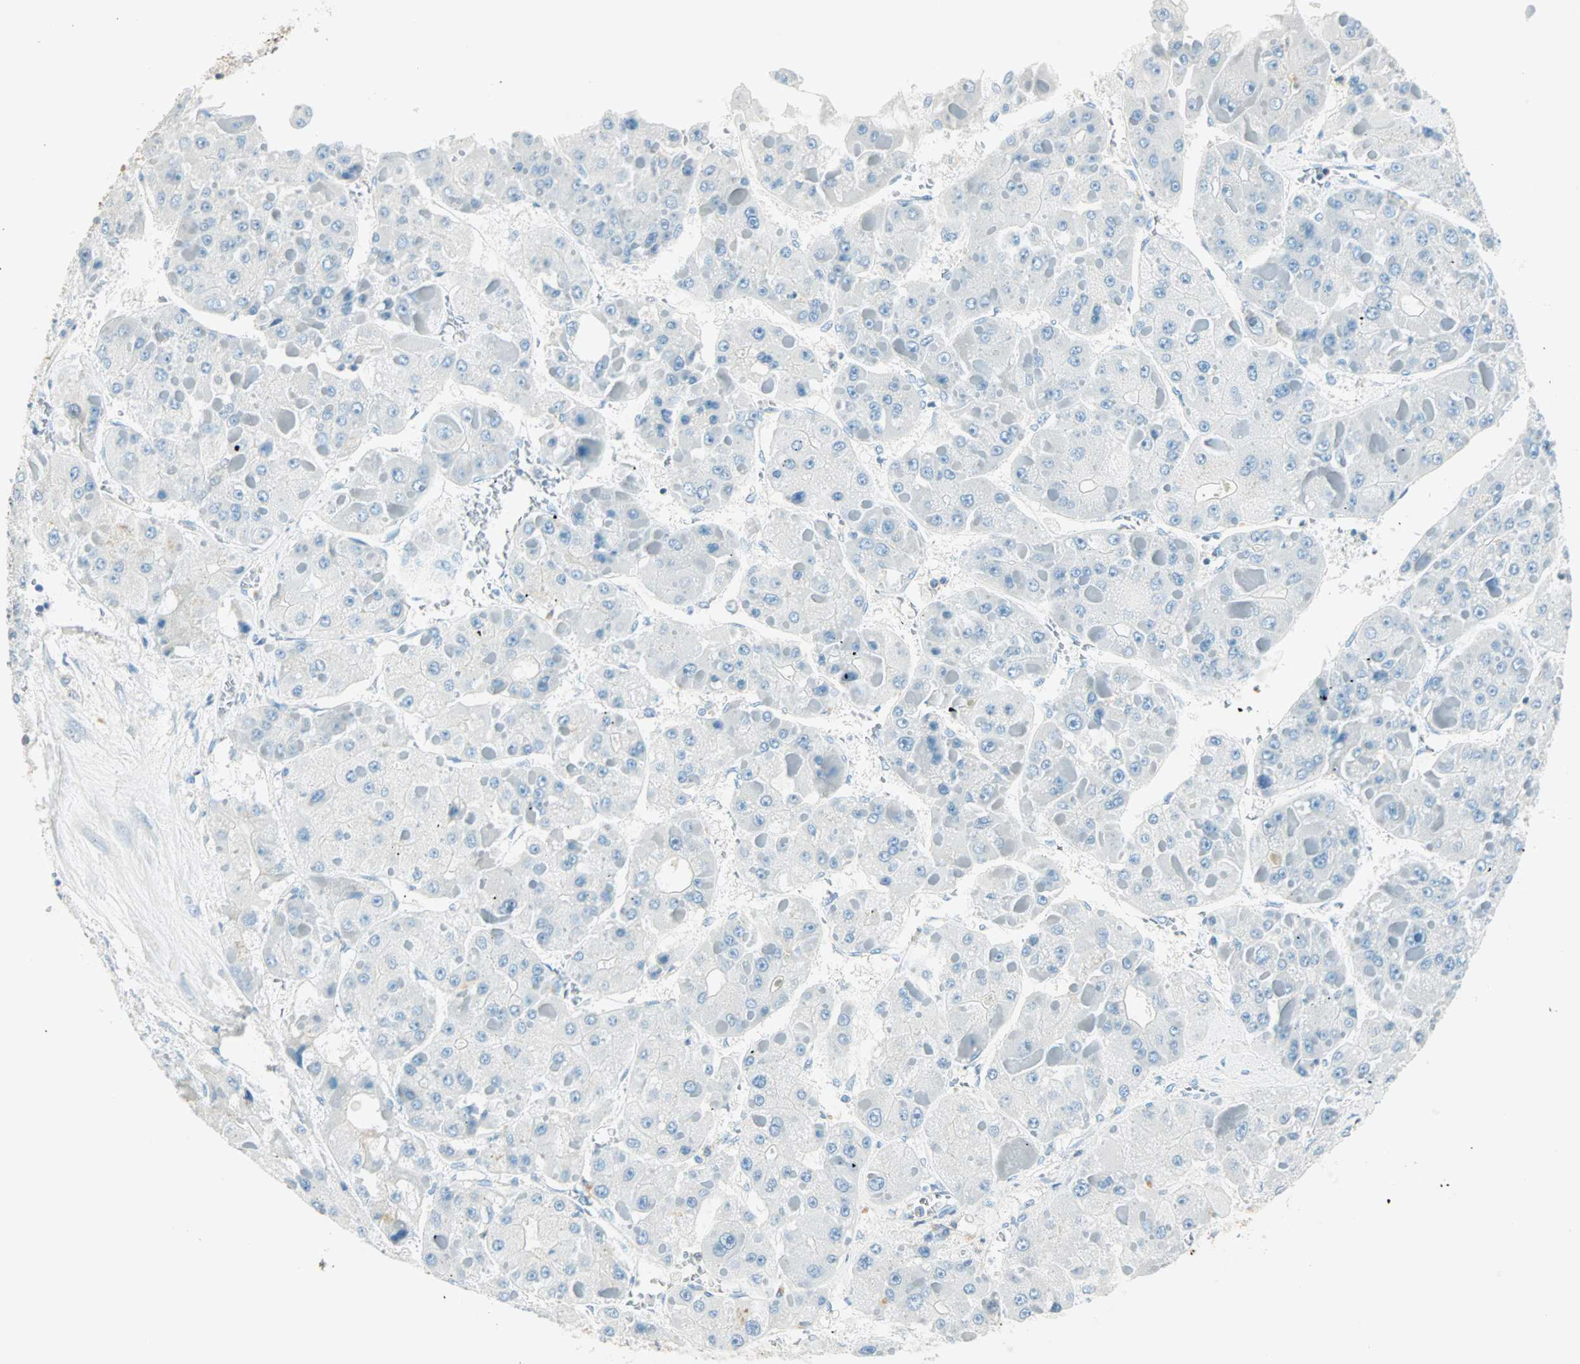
{"staining": {"intensity": "negative", "quantity": "none", "location": "none"}, "tissue": "liver cancer", "cell_type": "Tumor cells", "image_type": "cancer", "snomed": [{"axis": "morphology", "description": "Carcinoma, Hepatocellular, NOS"}, {"axis": "topography", "description": "Liver"}], "caption": "A high-resolution image shows IHC staining of liver cancer, which displays no significant staining in tumor cells. Brightfield microscopy of immunohistochemistry (IHC) stained with DAB (brown) and hematoxylin (blue), captured at high magnification.", "gene": "S100A1", "patient": {"sex": "female", "age": 73}}